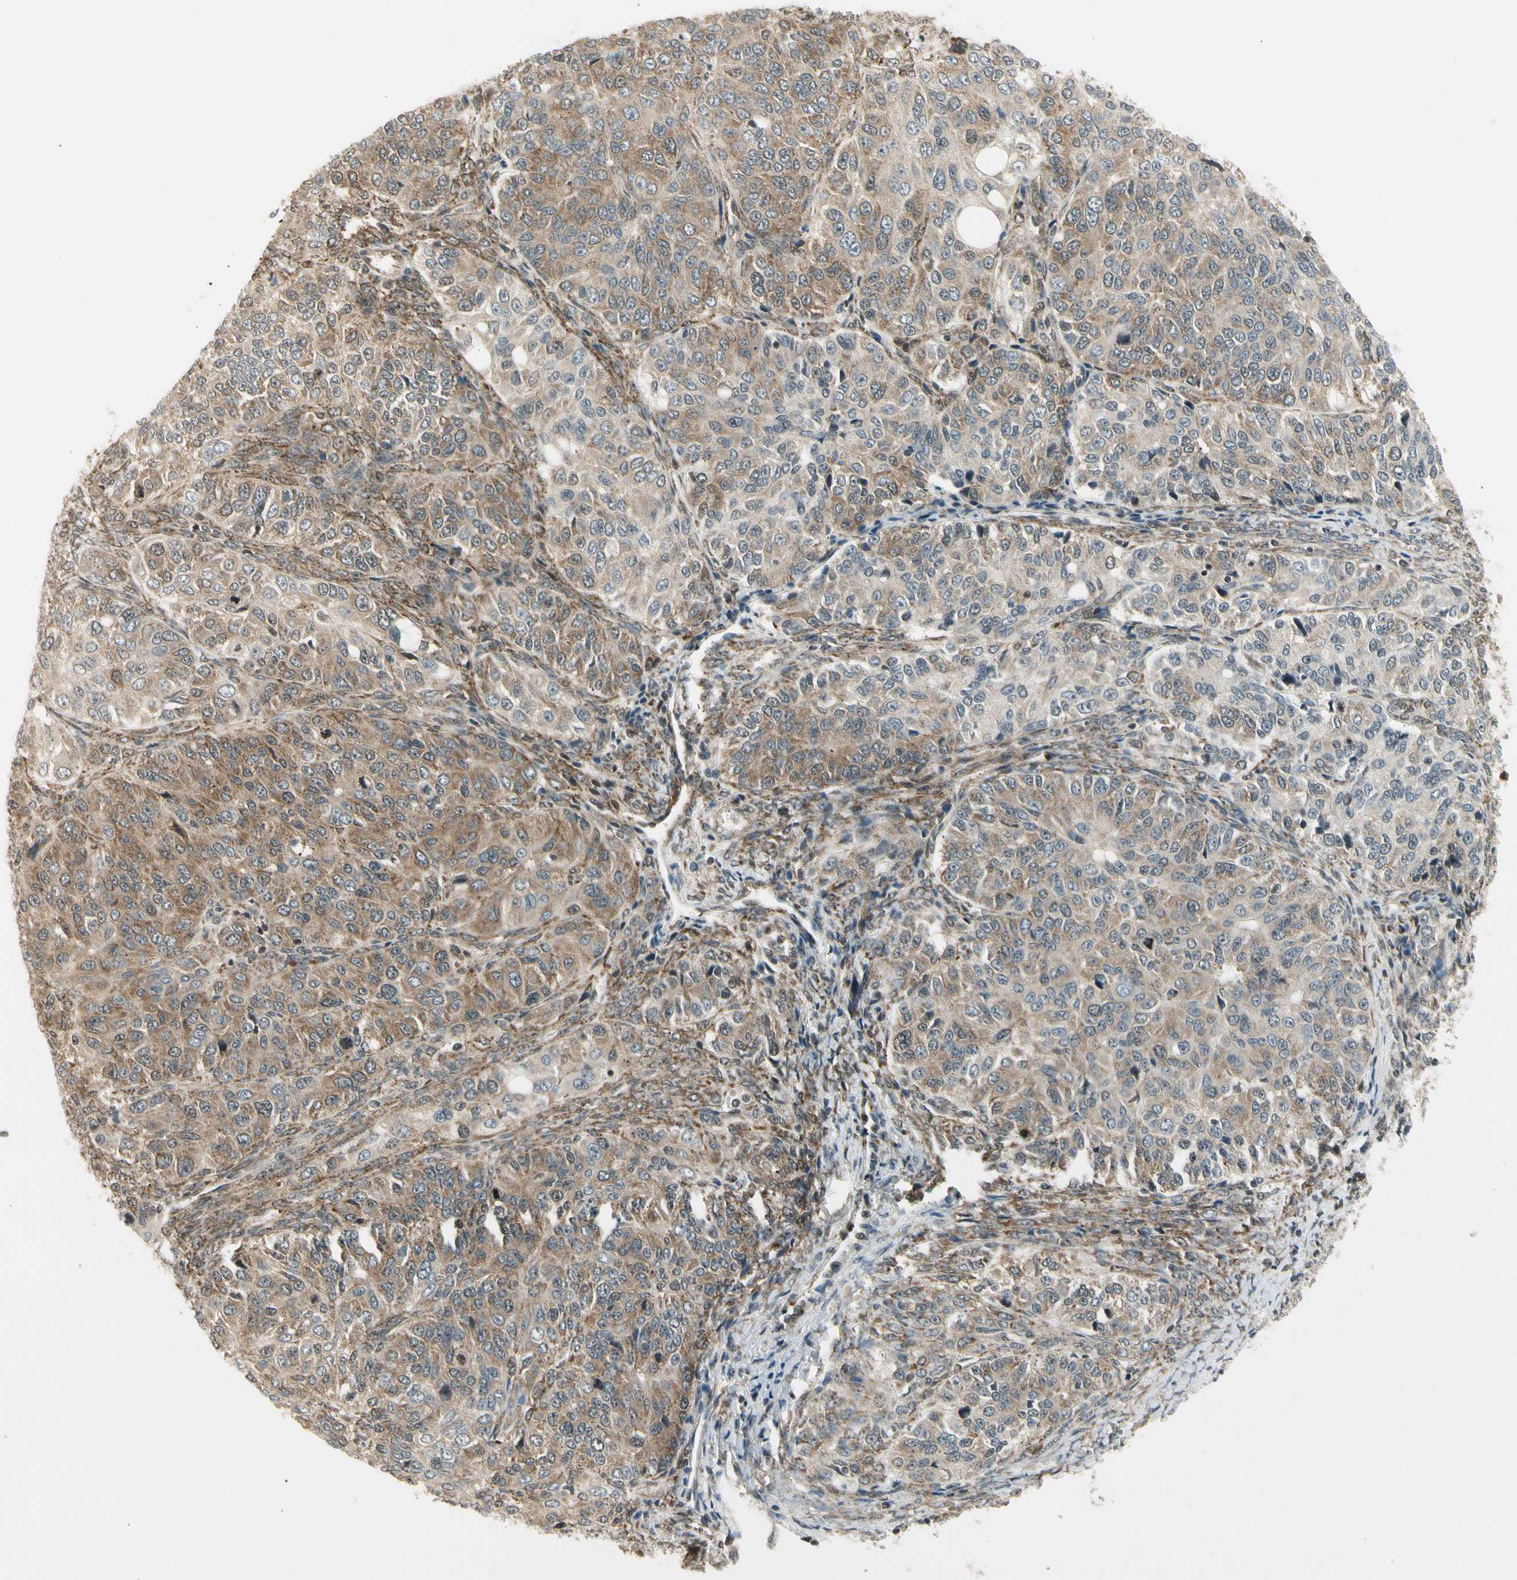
{"staining": {"intensity": "weak", "quantity": "25%-75%", "location": "cytoplasmic/membranous"}, "tissue": "ovarian cancer", "cell_type": "Tumor cells", "image_type": "cancer", "snomed": [{"axis": "morphology", "description": "Carcinoma, endometroid"}, {"axis": "topography", "description": "Ovary"}], "caption": "Protein staining exhibits weak cytoplasmic/membranous staining in approximately 25%-75% of tumor cells in endometroid carcinoma (ovarian).", "gene": "SMN2", "patient": {"sex": "female", "age": 51}}